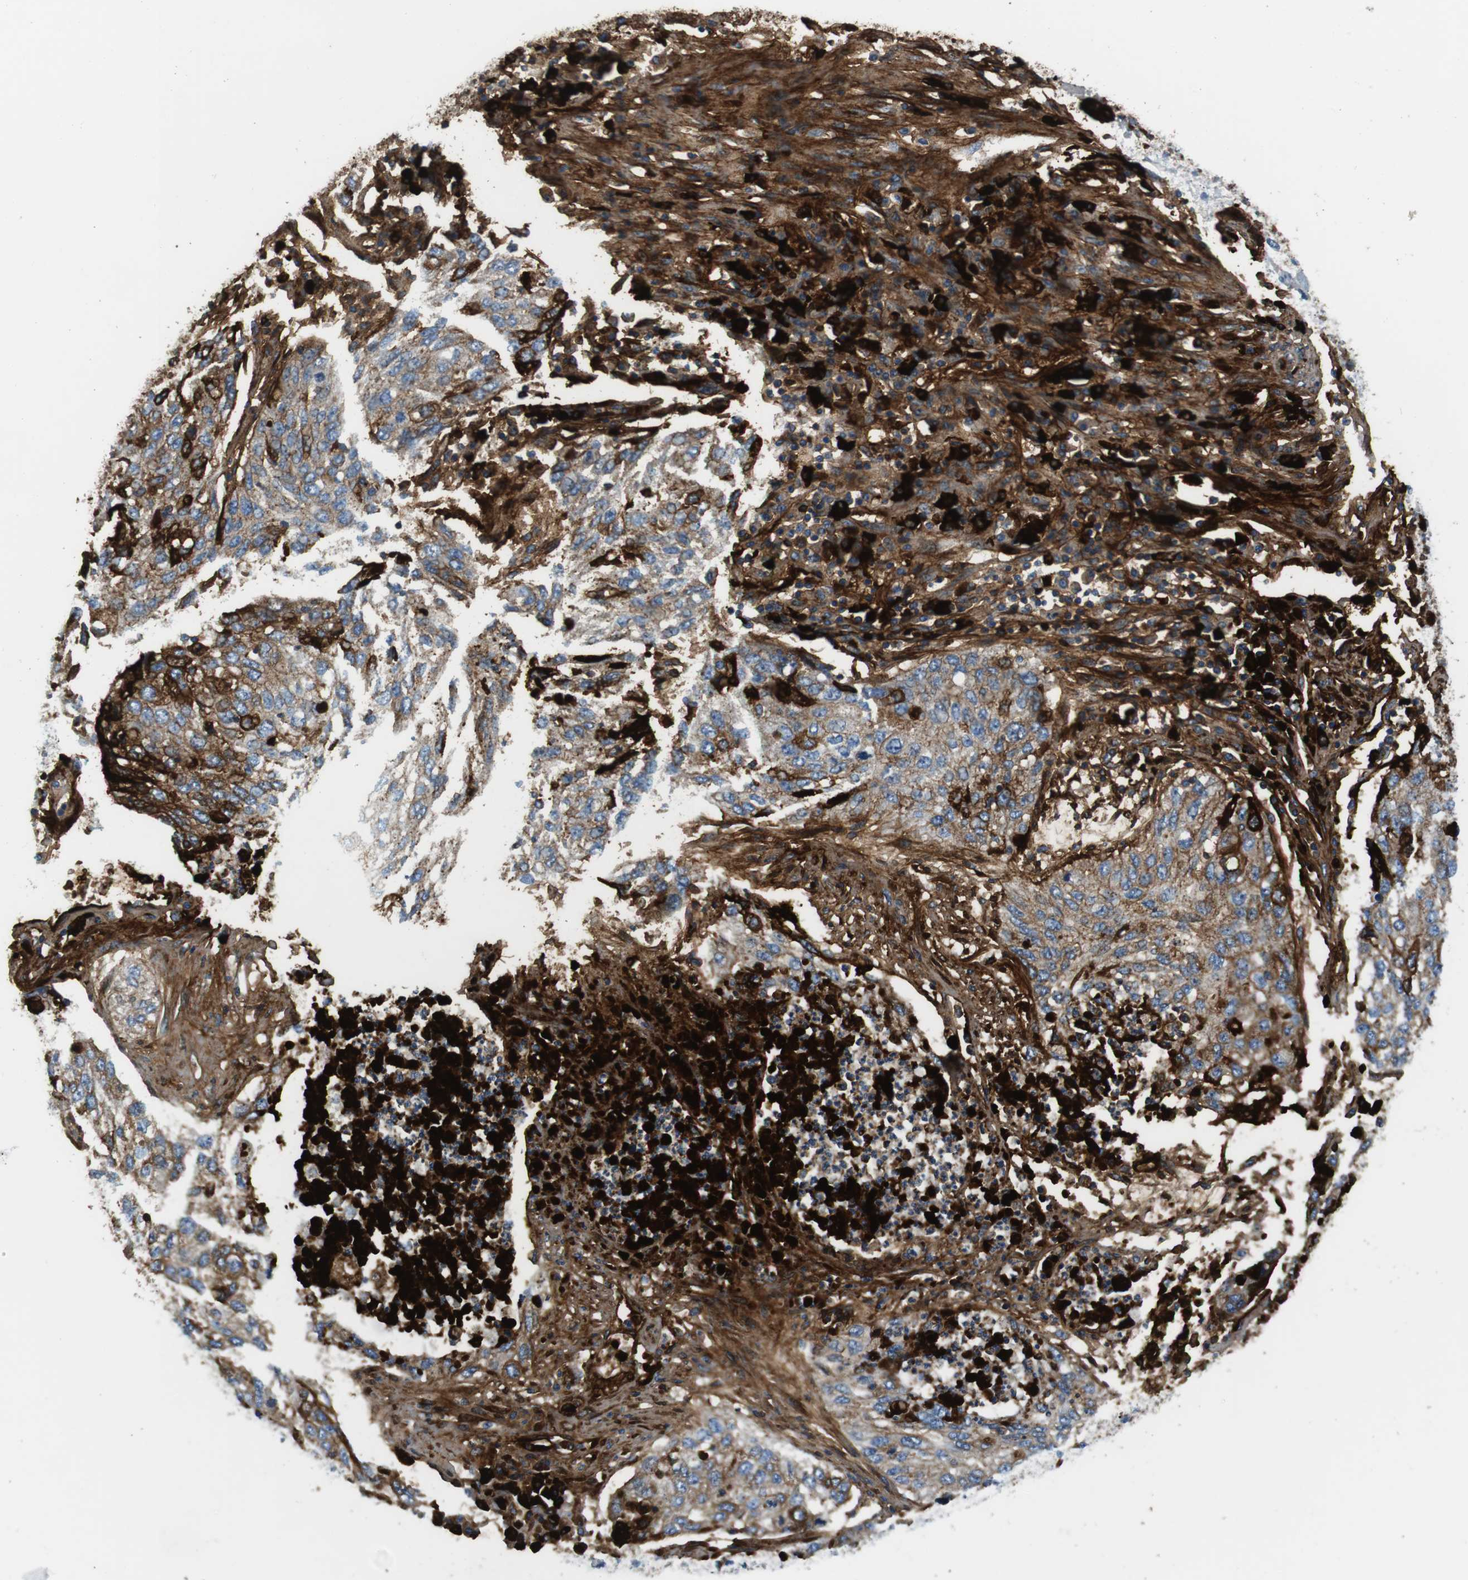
{"staining": {"intensity": "strong", "quantity": "25%-75%", "location": "cytoplasmic/membranous"}, "tissue": "lung cancer", "cell_type": "Tumor cells", "image_type": "cancer", "snomed": [{"axis": "morphology", "description": "Squamous cell carcinoma, NOS"}, {"axis": "topography", "description": "Lung"}], "caption": "Immunohistochemical staining of lung squamous cell carcinoma demonstrates high levels of strong cytoplasmic/membranous protein positivity in approximately 25%-75% of tumor cells.", "gene": "IGHD", "patient": {"sex": "female", "age": 63}}